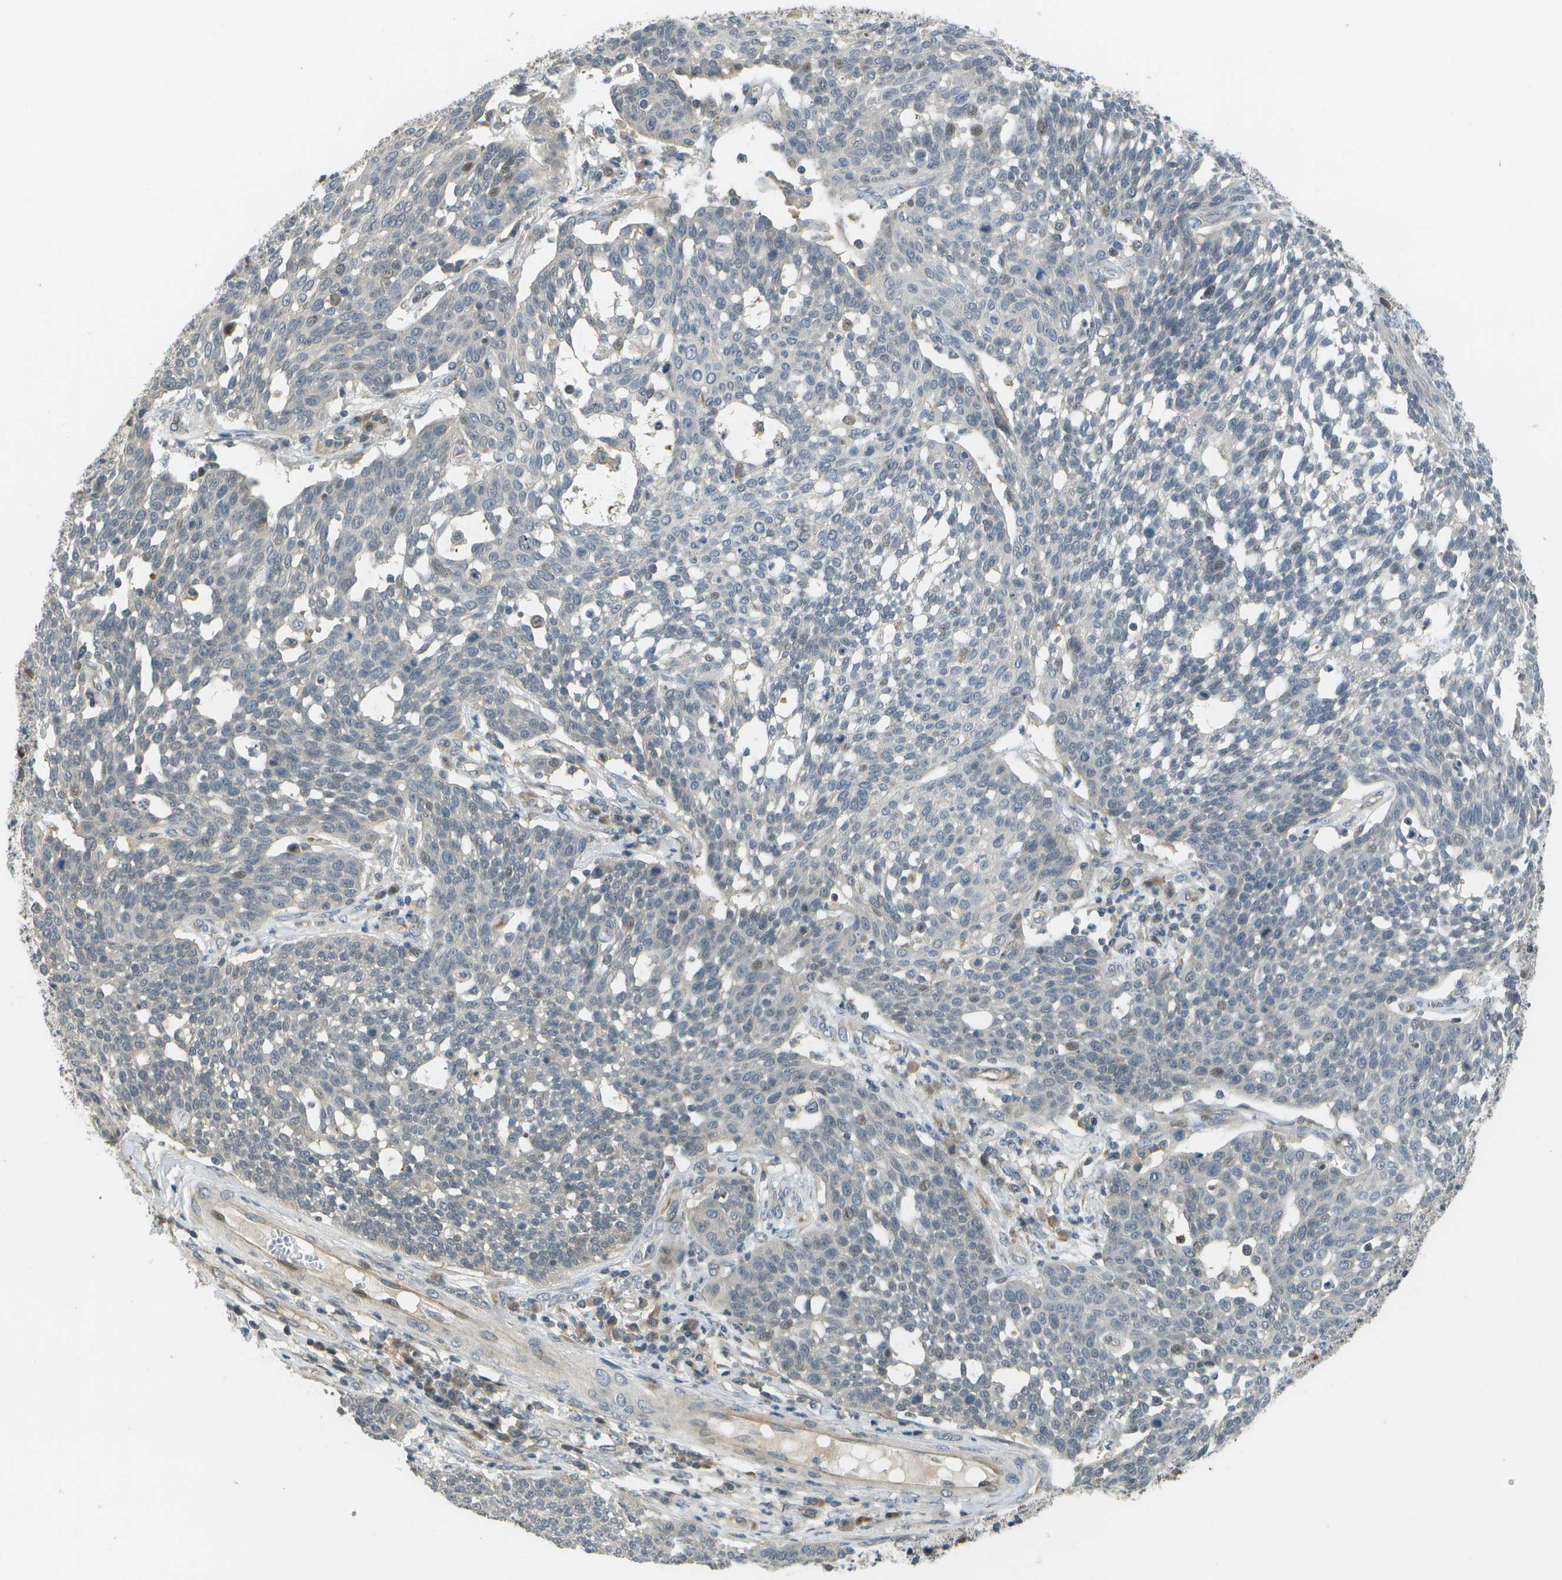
{"staining": {"intensity": "negative", "quantity": "none", "location": "none"}, "tissue": "cervical cancer", "cell_type": "Tumor cells", "image_type": "cancer", "snomed": [{"axis": "morphology", "description": "Squamous cell carcinoma, NOS"}, {"axis": "topography", "description": "Cervix"}], "caption": "The immunohistochemistry photomicrograph has no significant staining in tumor cells of squamous cell carcinoma (cervical) tissue. (DAB (3,3'-diaminobenzidine) IHC, high magnification).", "gene": "WNK2", "patient": {"sex": "female", "age": 34}}